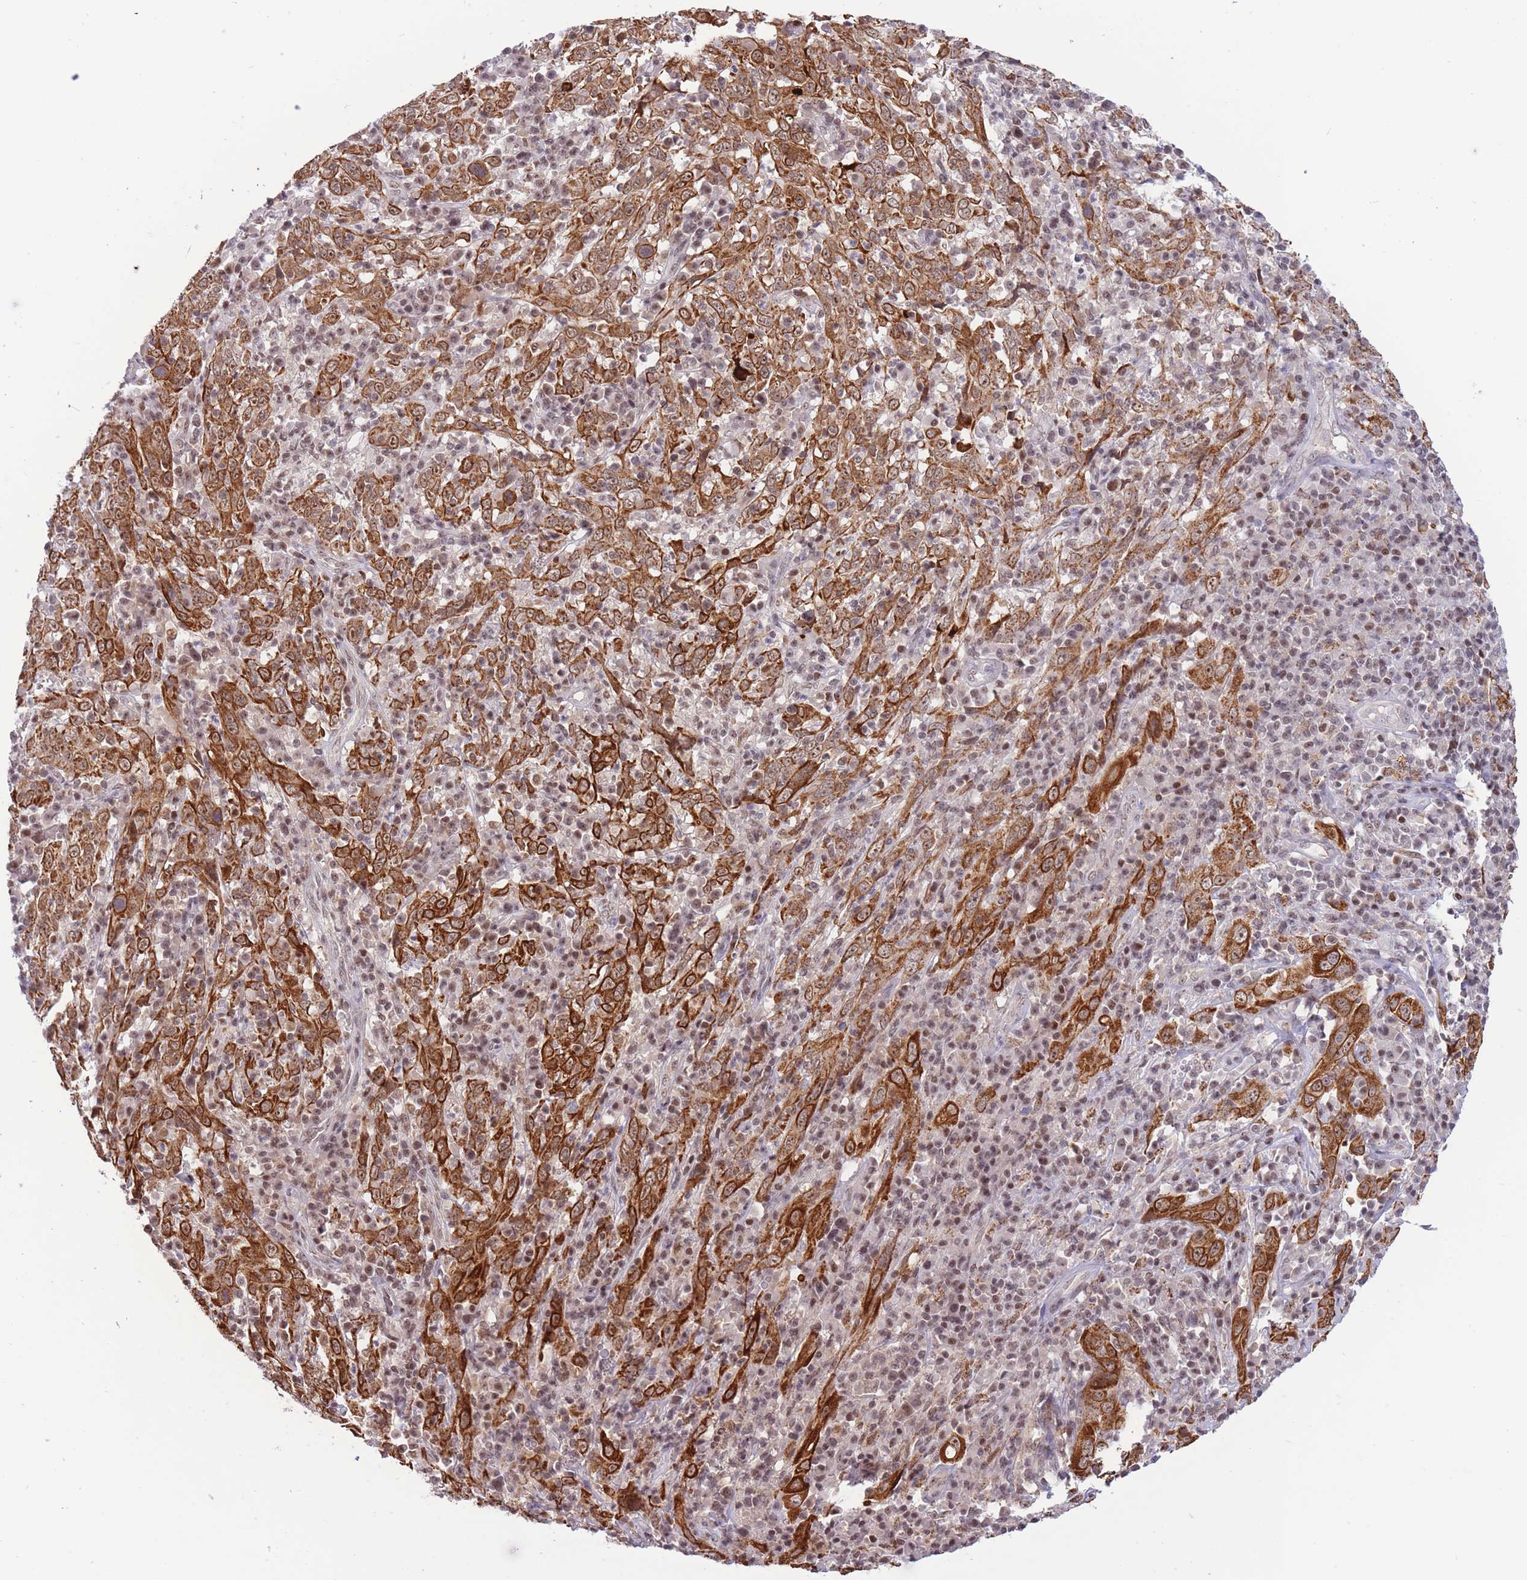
{"staining": {"intensity": "strong", "quantity": ">75%", "location": "cytoplasmic/membranous,nuclear"}, "tissue": "cervical cancer", "cell_type": "Tumor cells", "image_type": "cancer", "snomed": [{"axis": "morphology", "description": "Squamous cell carcinoma, NOS"}, {"axis": "topography", "description": "Cervix"}], "caption": "Immunohistochemical staining of human cervical squamous cell carcinoma displays strong cytoplasmic/membranous and nuclear protein staining in approximately >75% of tumor cells.", "gene": "TARBP2", "patient": {"sex": "female", "age": 46}}